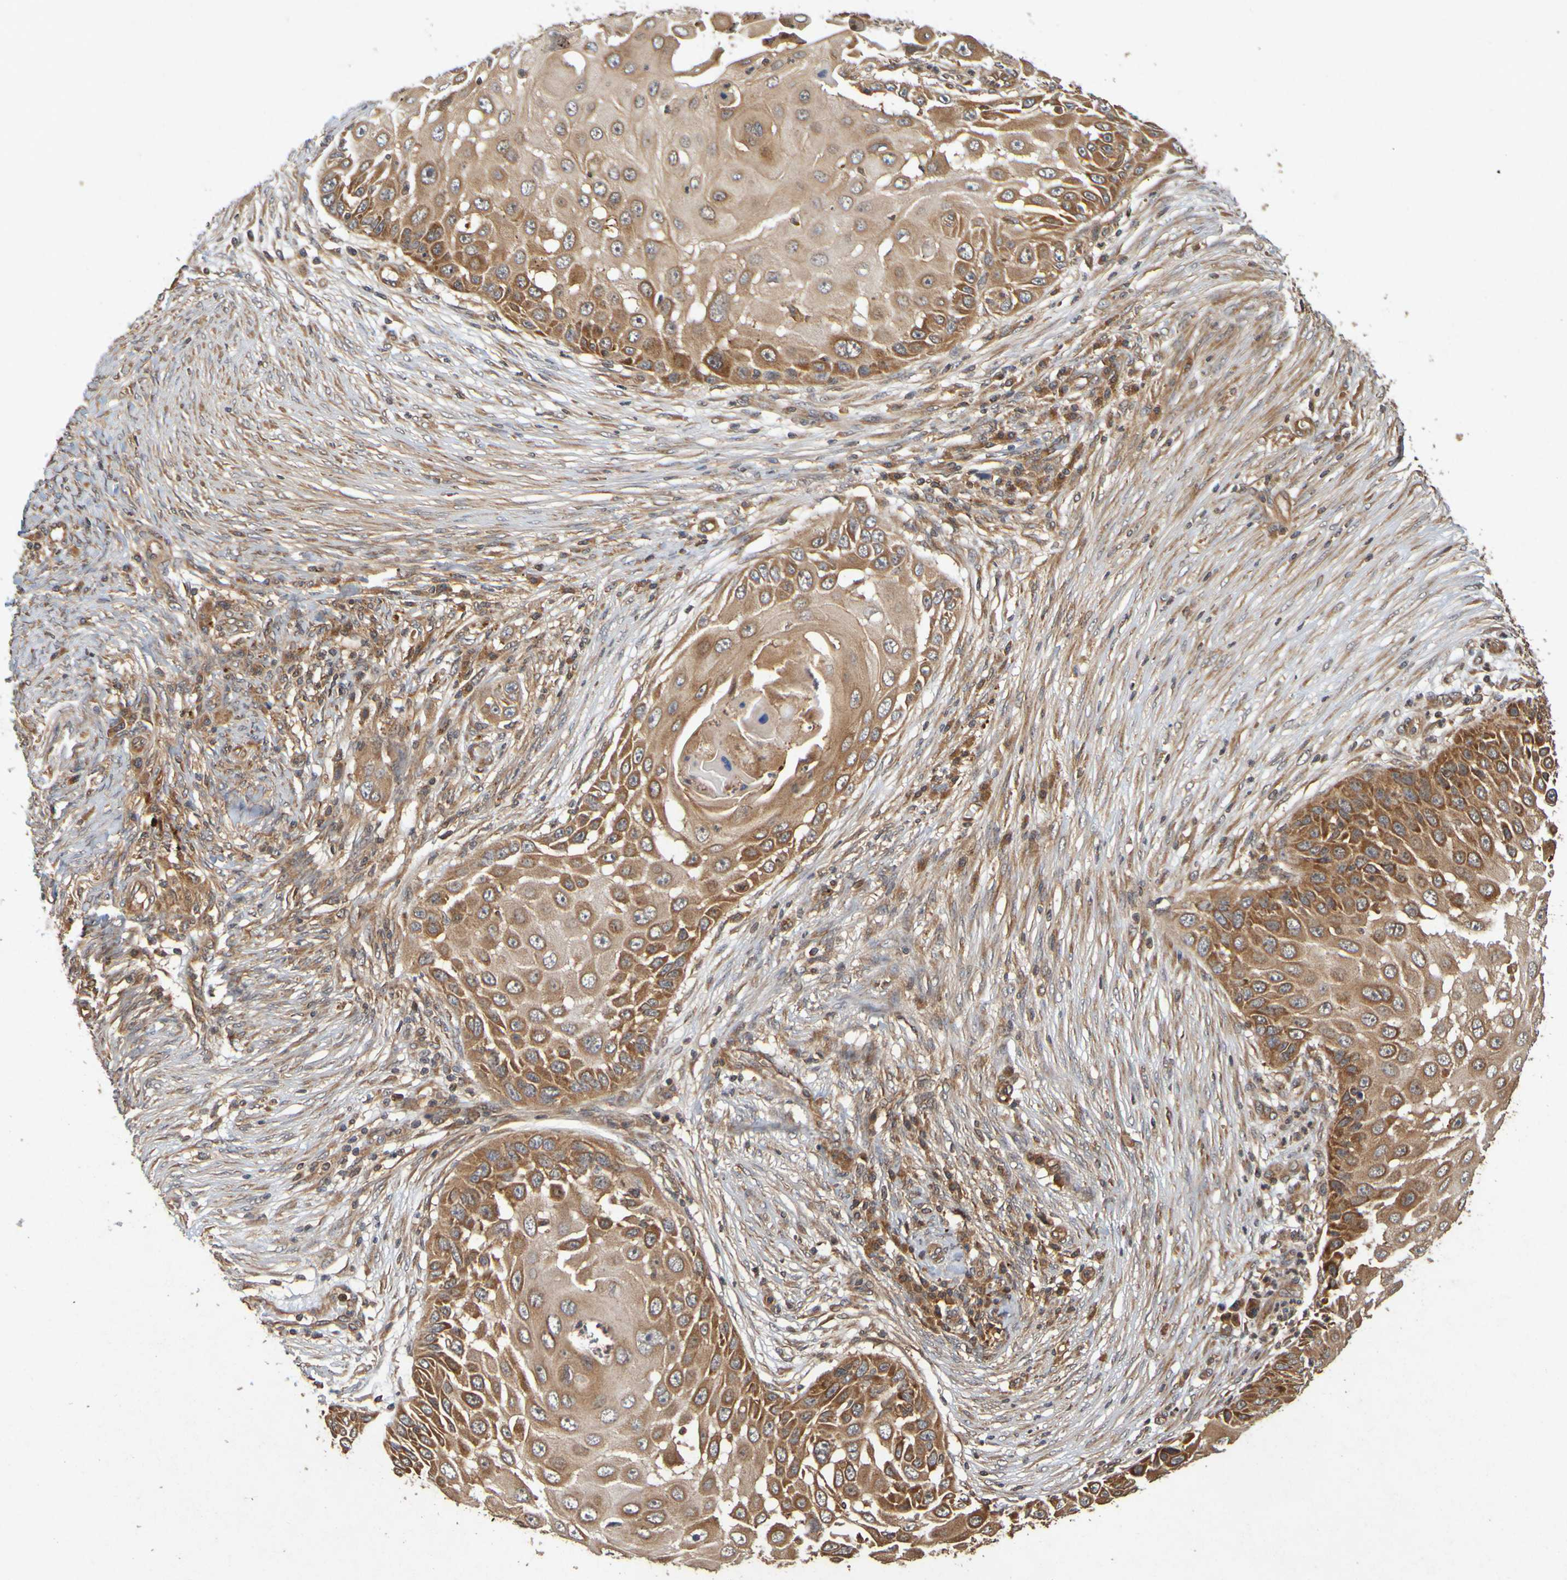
{"staining": {"intensity": "strong", "quantity": ">75%", "location": "cytoplasmic/membranous"}, "tissue": "skin cancer", "cell_type": "Tumor cells", "image_type": "cancer", "snomed": [{"axis": "morphology", "description": "Squamous cell carcinoma, NOS"}, {"axis": "topography", "description": "Skin"}], "caption": "Squamous cell carcinoma (skin) stained with DAB (3,3'-diaminobenzidine) IHC exhibits high levels of strong cytoplasmic/membranous positivity in approximately >75% of tumor cells. Nuclei are stained in blue.", "gene": "OCRL", "patient": {"sex": "female", "age": 44}}